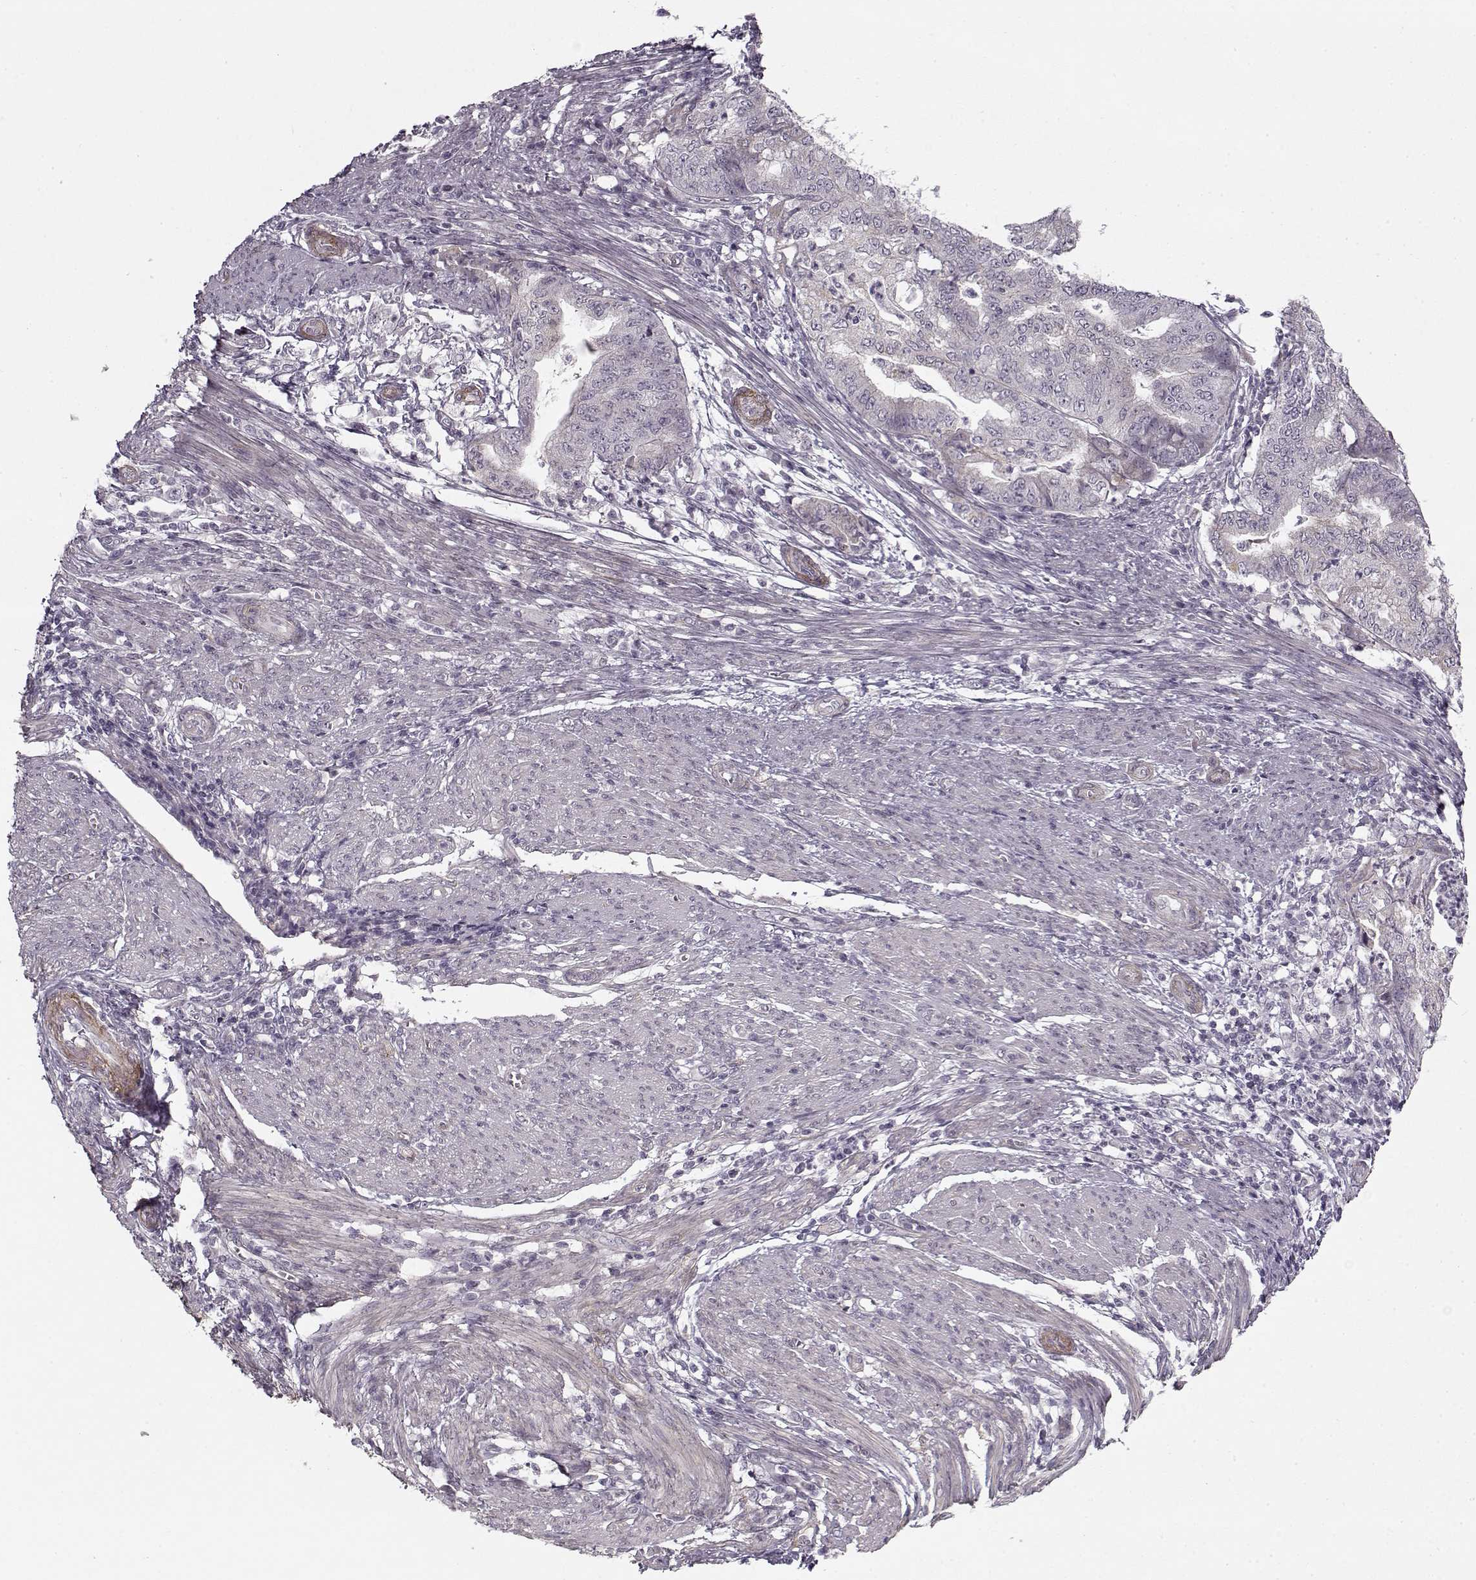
{"staining": {"intensity": "negative", "quantity": "none", "location": "none"}, "tissue": "endometrial cancer", "cell_type": "Tumor cells", "image_type": "cancer", "snomed": [{"axis": "morphology", "description": "Adenocarcinoma, NOS"}, {"axis": "topography", "description": "Endometrium"}], "caption": "Immunohistochemical staining of human endometrial cancer exhibits no significant staining in tumor cells.", "gene": "LAMB2", "patient": {"sex": "female", "age": 79}}